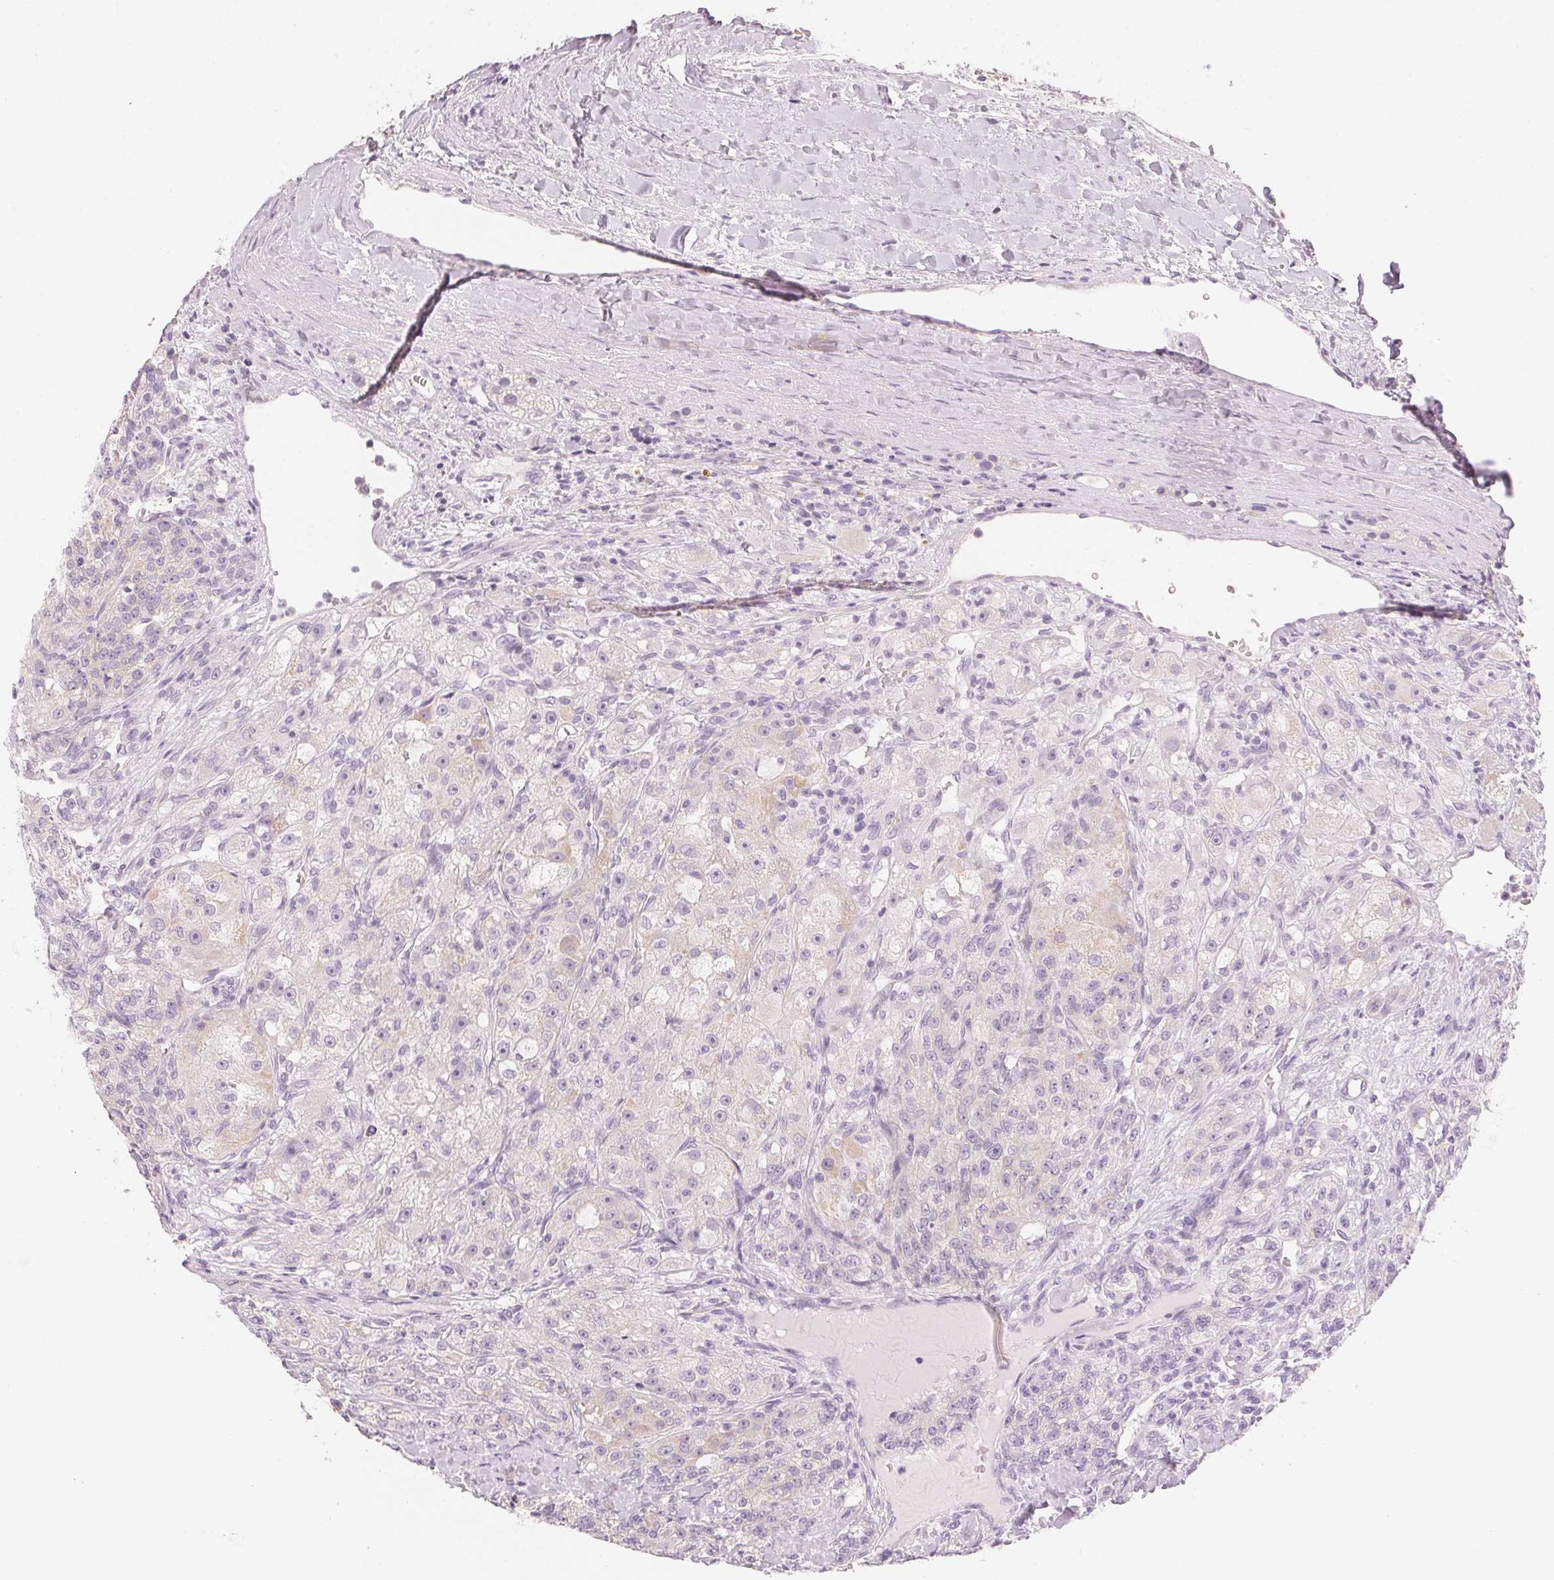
{"staining": {"intensity": "weak", "quantity": "<25%", "location": "cytoplasmic/membranous"}, "tissue": "renal cancer", "cell_type": "Tumor cells", "image_type": "cancer", "snomed": [{"axis": "morphology", "description": "Adenocarcinoma, NOS"}, {"axis": "topography", "description": "Kidney"}], "caption": "There is no significant positivity in tumor cells of renal cancer.", "gene": "HOXB13", "patient": {"sex": "female", "age": 63}}